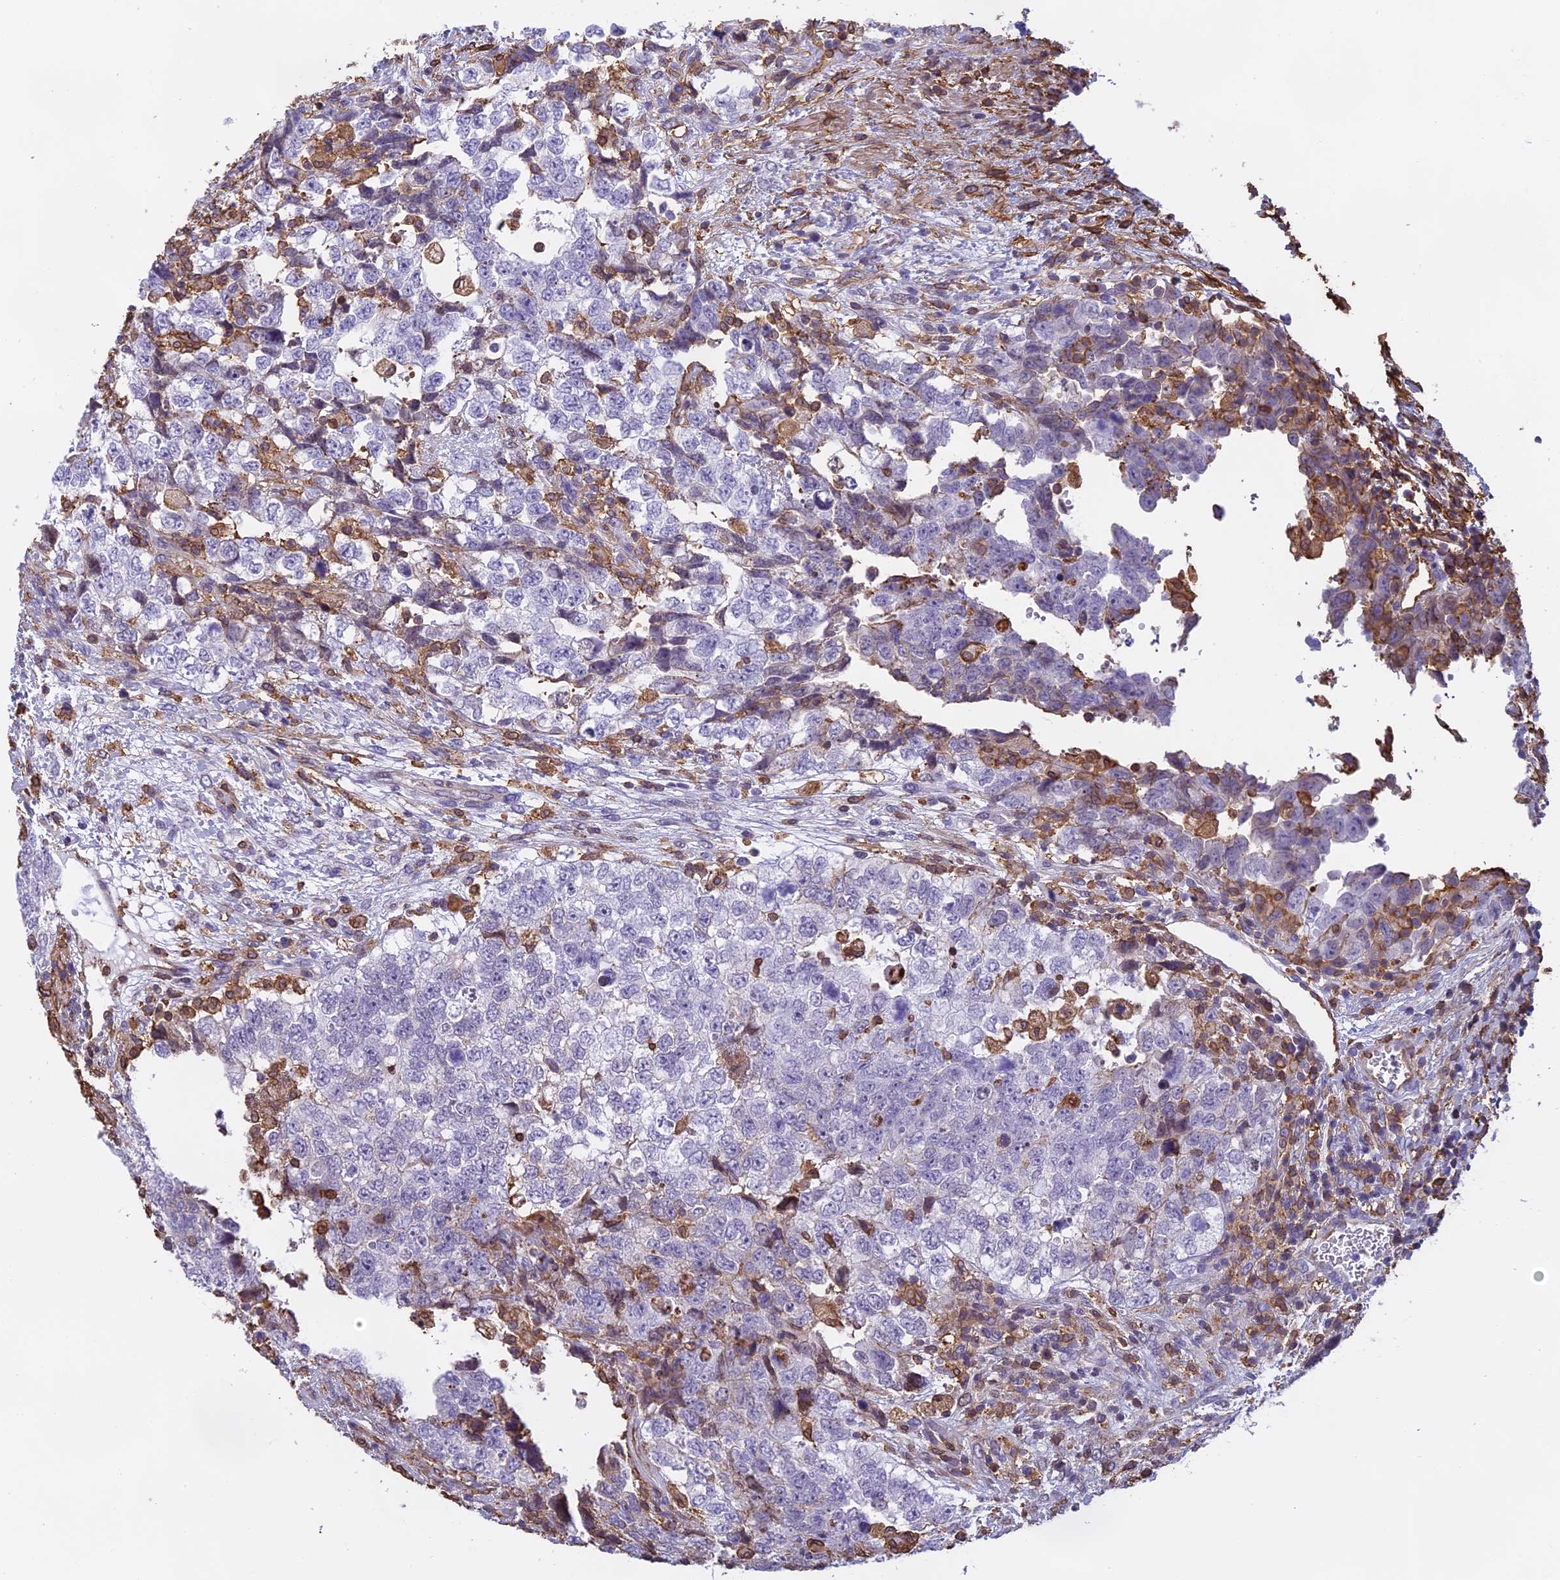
{"staining": {"intensity": "negative", "quantity": "none", "location": "none"}, "tissue": "testis cancer", "cell_type": "Tumor cells", "image_type": "cancer", "snomed": [{"axis": "morphology", "description": "Carcinoma, Embryonal, NOS"}, {"axis": "topography", "description": "Testis"}], "caption": "A photomicrograph of testis embryonal carcinoma stained for a protein displays no brown staining in tumor cells.", "gene": "TMEM255B", "patient": {"sex": "male", "age": 37}}